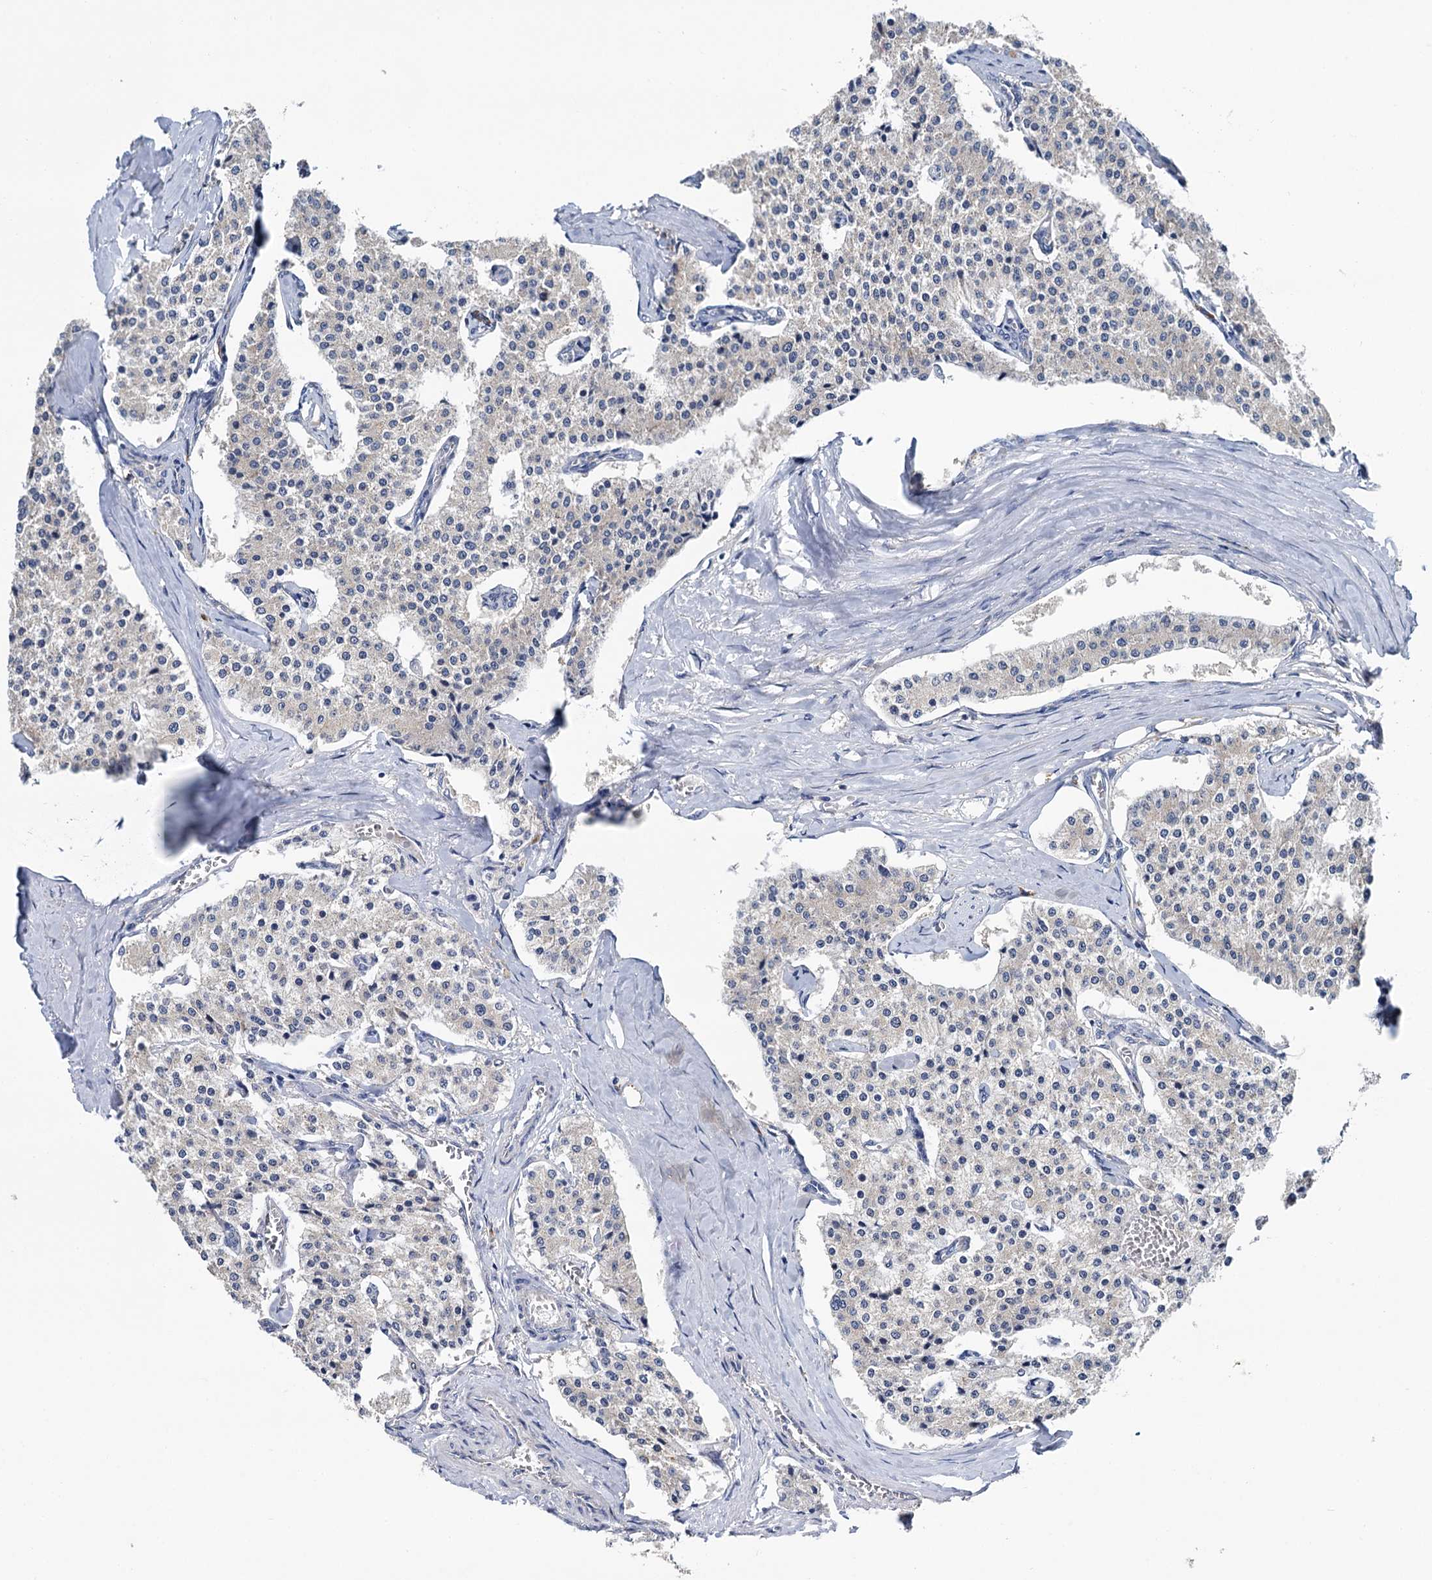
{"staining": {"intensity": "negative", "quantity": "none", "location": "none"}, "tissue": "carcinoid", "cell_type": "Tumor cells", "image_type": "cancer", "snomed": [{"axis": "morphology", "description": "Carcinoid, malignant, NOS"}, {"axis": "topography", "description": "Colon"}], "caption": "DAB (3,3'-diaminobenzidine) immunohistochemical staining of carcinoid shows no significant expression in tumor cells.", "gene": "ANKRD42", "patient": {"sex": "female", "age": 52}}